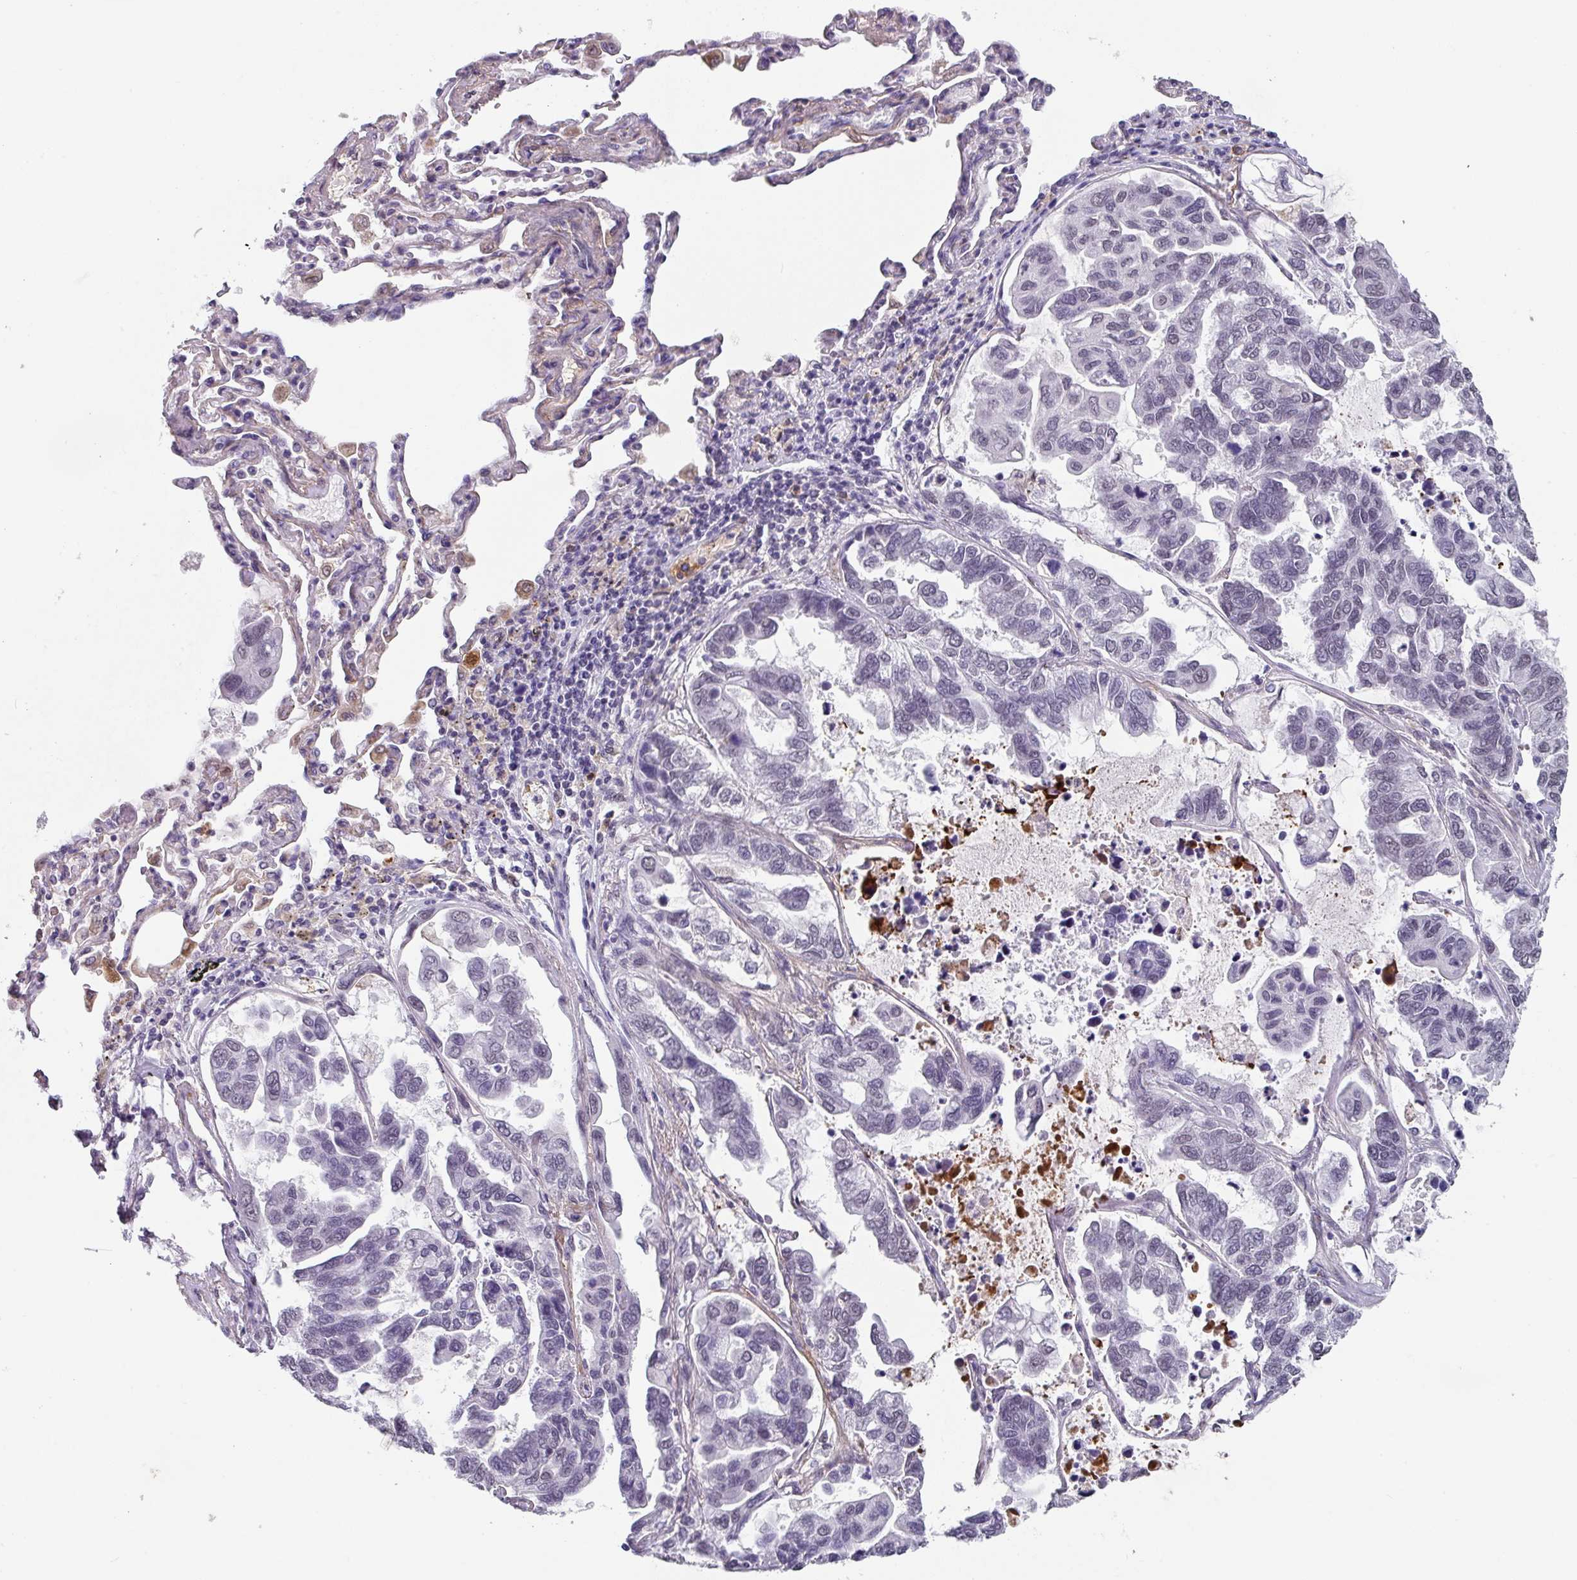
{"staining": {"intensity": "negative", "quantity": "none", "location": "none"}, "tissue": "lung cancer", "cell_type": "Tumor cells", "image_type": "cancer", "snomed": [{"axis": "morphology", "description": "Adenocarcinoma, NOS"}, {"axis": "topography", "description": "Lung"}], "caption": "This is a micrograph of immunohistochemistry staining of adenocarcinoma (lung), which shows no positivity in tumor cells.", "gene": "C1QB", "patient": {"sex": "male", "age": 64}}